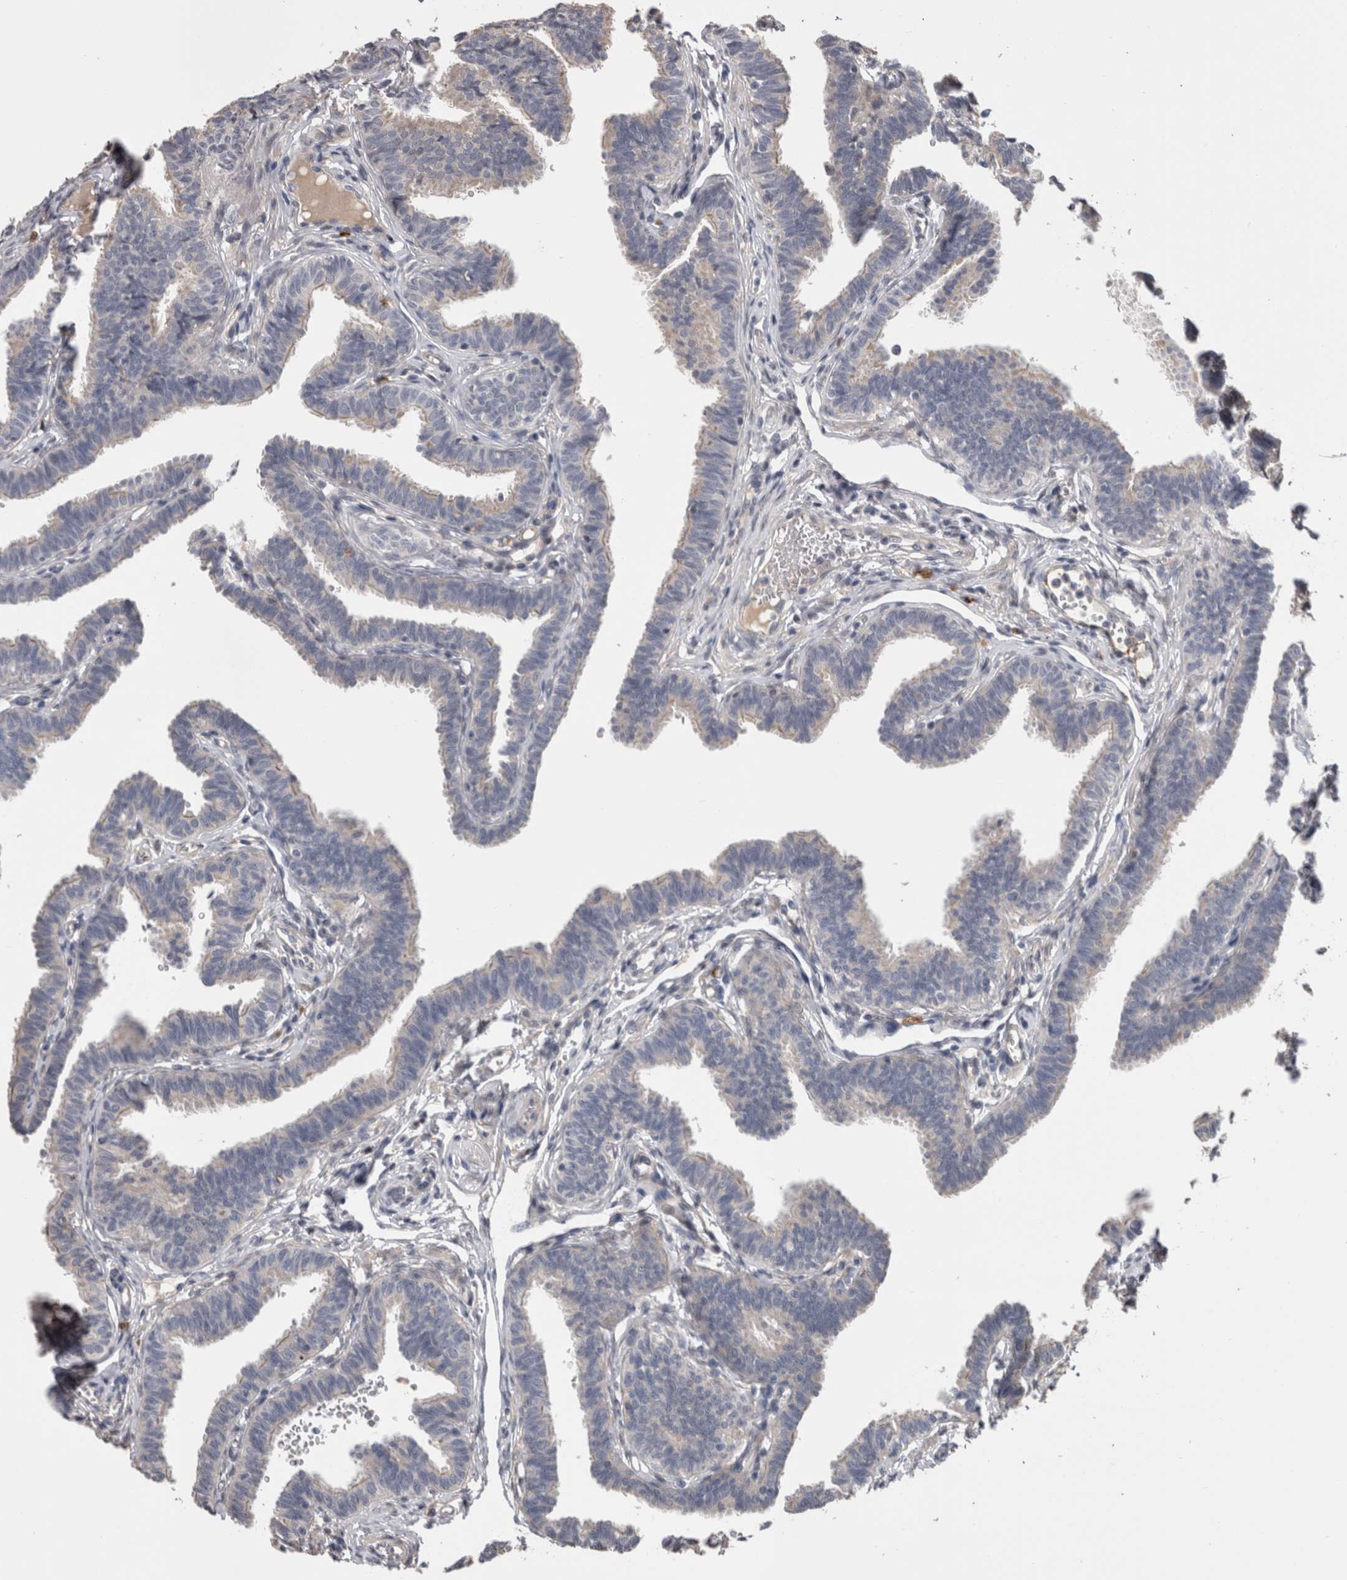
{"staining": {"intensity": "negative", "quantity": "none", "location": "none"}, "tissue": "fallopian tube", "cell_type": "Glandular cells", "image_type": "normal", "snomed": [{"axis": "morphology", "description": "Normal tissue, NOS"}, {"axis": "topography", "description": "Fallopian tube"}, {"axis": "topography", "description": "Ovary"}], "caption": "High power microscopy histopathology image of an IHC micrograph of normal fallopian tube, revealing no significant positivity in glandular cells. The staining is performed using DAB (3,3'-diaminobenzidine) brown chromogen with nuclei counter-stained in using hematoxylin.", "gene": "STC1", "patient": {"sex": "female", "age": 23}}